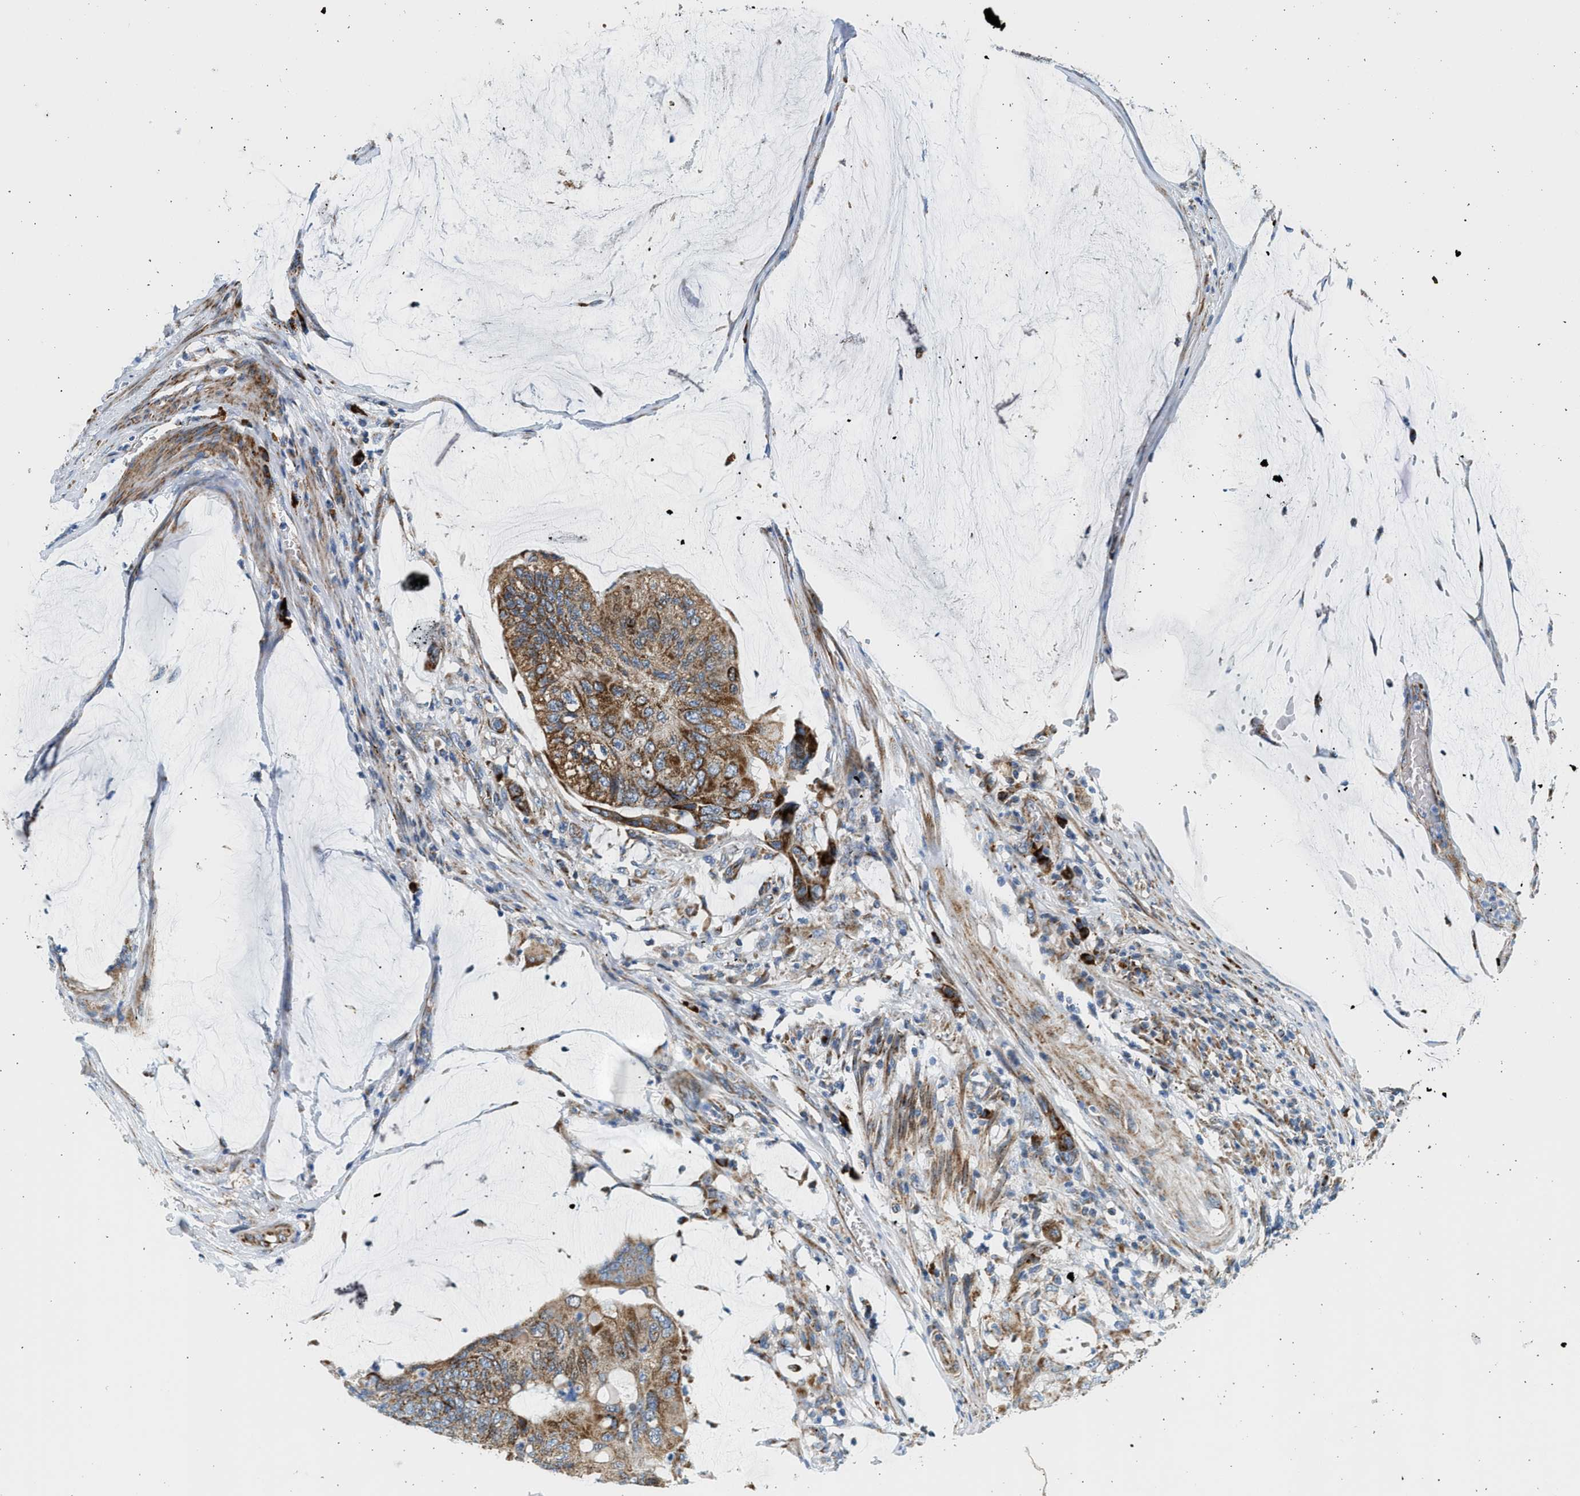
{"staining": {"intensity": "strong", "quantity": ">75%", "location": "cytoplasmic/membranous"}, "tissue": "colorectal cancer", "cell_type": "Tumor cells", "image_type": "cancer", "snomed": [{"axis": "morphology", "description": "Normal tissue, NOS"}, {"axis": "morphology", "description": "Adenocarcinoma, NOS"}, {"axis": "topography", "description": "Rectum"}], "caption": "Colorectal cancer (adenocarcinoma) tissue exhibits strong cytoplasmic/membranous expression in approximately >75% of tumor cells", "gene": "KCNMB3", "patient": {"sex": "male", "age": 92}}